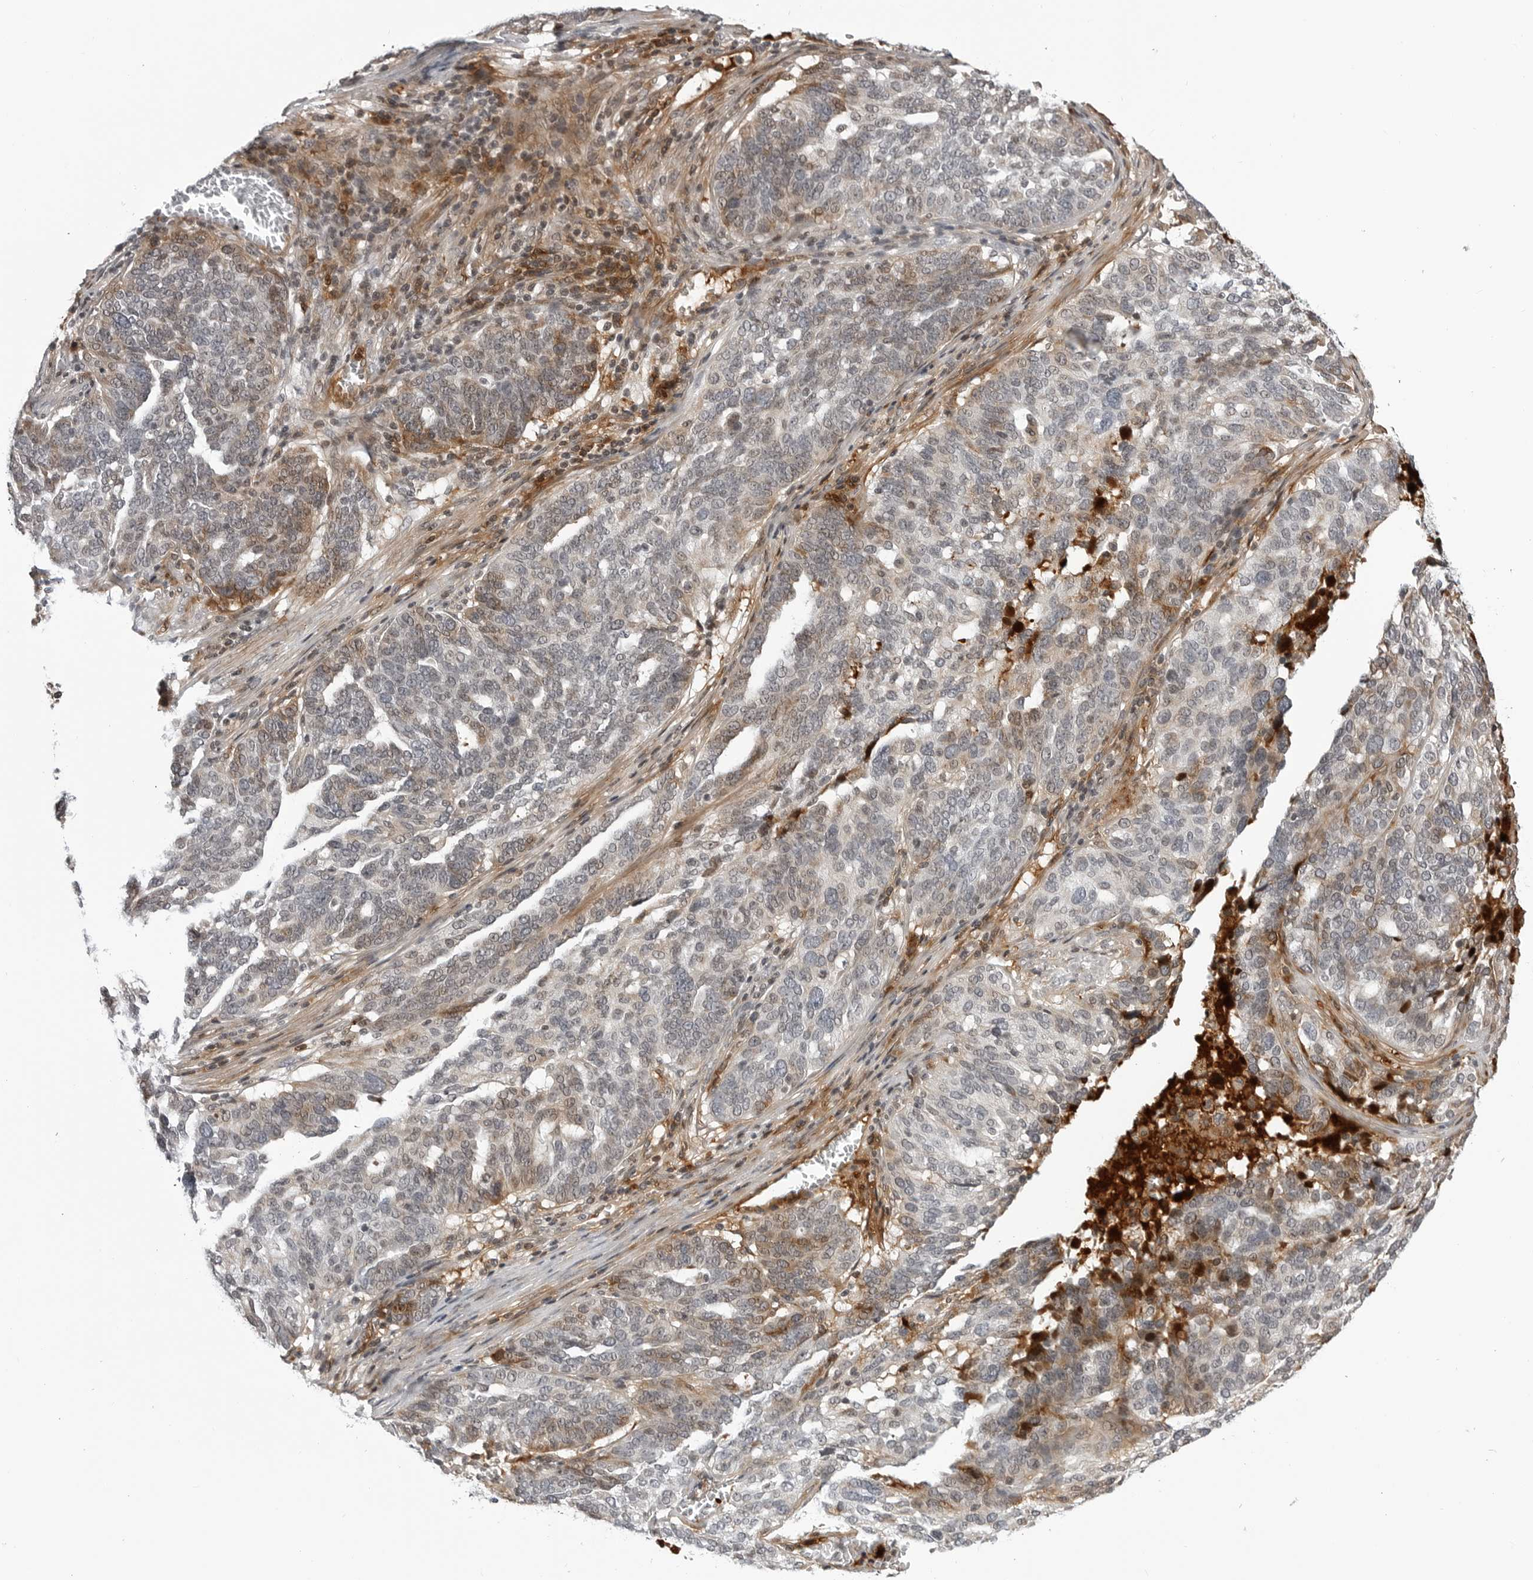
{"staining": {"intensity": "negative", "quantity": "none", "location": "none"}, "tissue": "ovarian cancer", "cell_type": "Tumor cells", "image_type": "cancer", "snomed": [{"axis": "morphology", "description": "Cystadenocarcinoma, serous, NOS"}, {"axis": "topography", "description": "Ovary"}], "caption": "The image reveals no significant staining in tumor cells of ovarian cancer.", "gene": "CXCR5", "patient": {"sex": "female", "age": 59}}